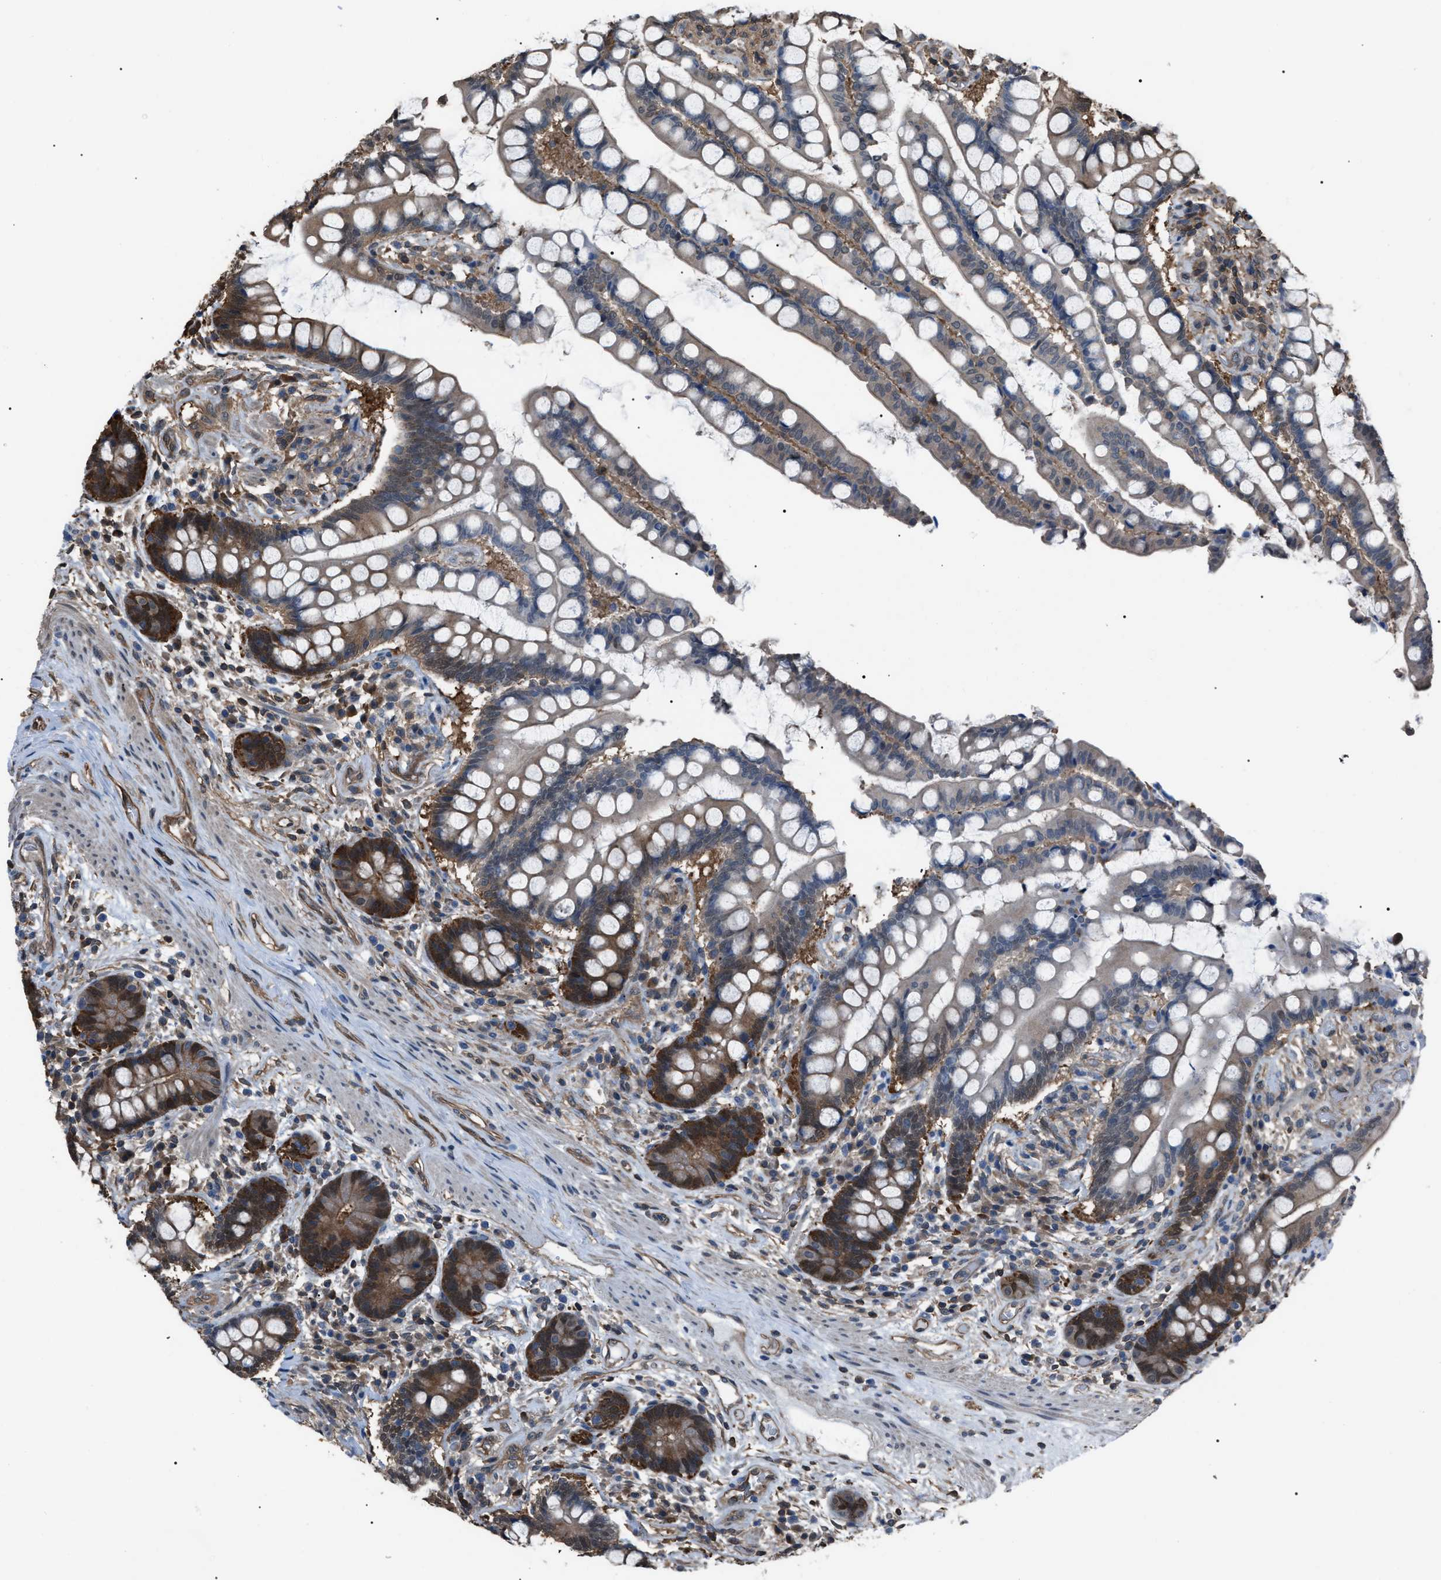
{"staining": {"intensity": "moderate", "quantity": ">75%", "location": "cytoplasmic/membranous"}, "tissue": "colon", "cell_type": "Endothelial cells", "image_type": "normal", "snomed": [{"axis": "morphology", "description": "Normal tissue, NOS"}, {"axis": "topography", "description": "Colon"}], "caption": "A medium amount of moderate cytoplasmic/membranous positivity is seen in about >75% of endothelial cells in benign colon. (brown staining indicates protein expression, while blue staining denotes nuclei).", "gene": "PDCD5", "patient": {"sex": "male", "age": 73}}